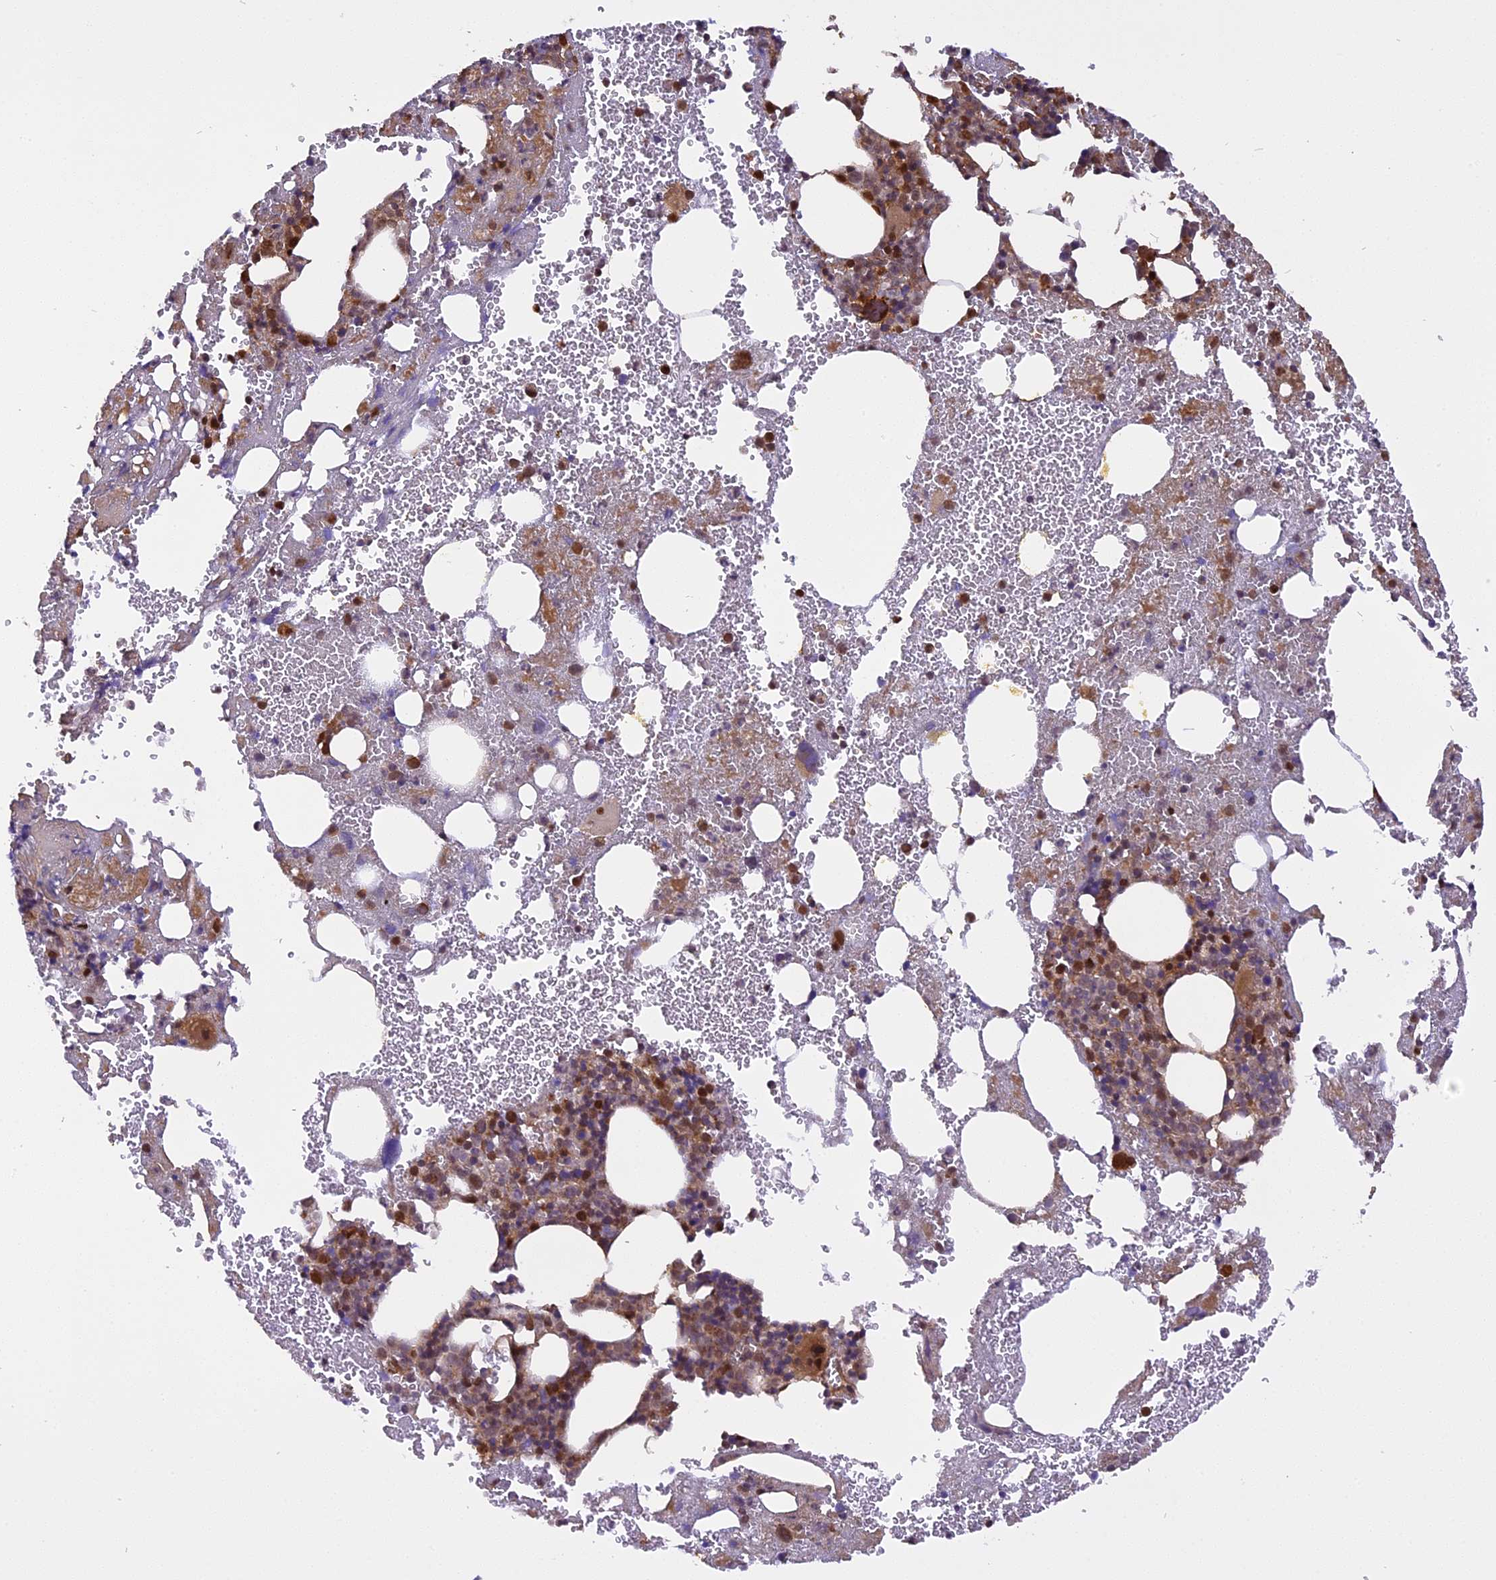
{"staining": {"intensity": "moderate", "quantity": "25%-75%", "location": "cytoplasmic/membranous,nuclear"}, "tissue": "bone marrow", "cell_type": "Hematopoietic cells", "image_type": "normal", "snomed": [{"axis": "morphology", "description": "Normal tissue, NOS"}, {"axis": "topography", "description": "Bone marrow"}], "caption": "The photomicrograph exhibits staining of normal bone marrow, revealing moderate cytoplasmic/membranous,nuclear protein expression (brown color) within hematopoietic cells.", "gene": "MICALL1", "patient": {"sex": "male", "age": 61}}